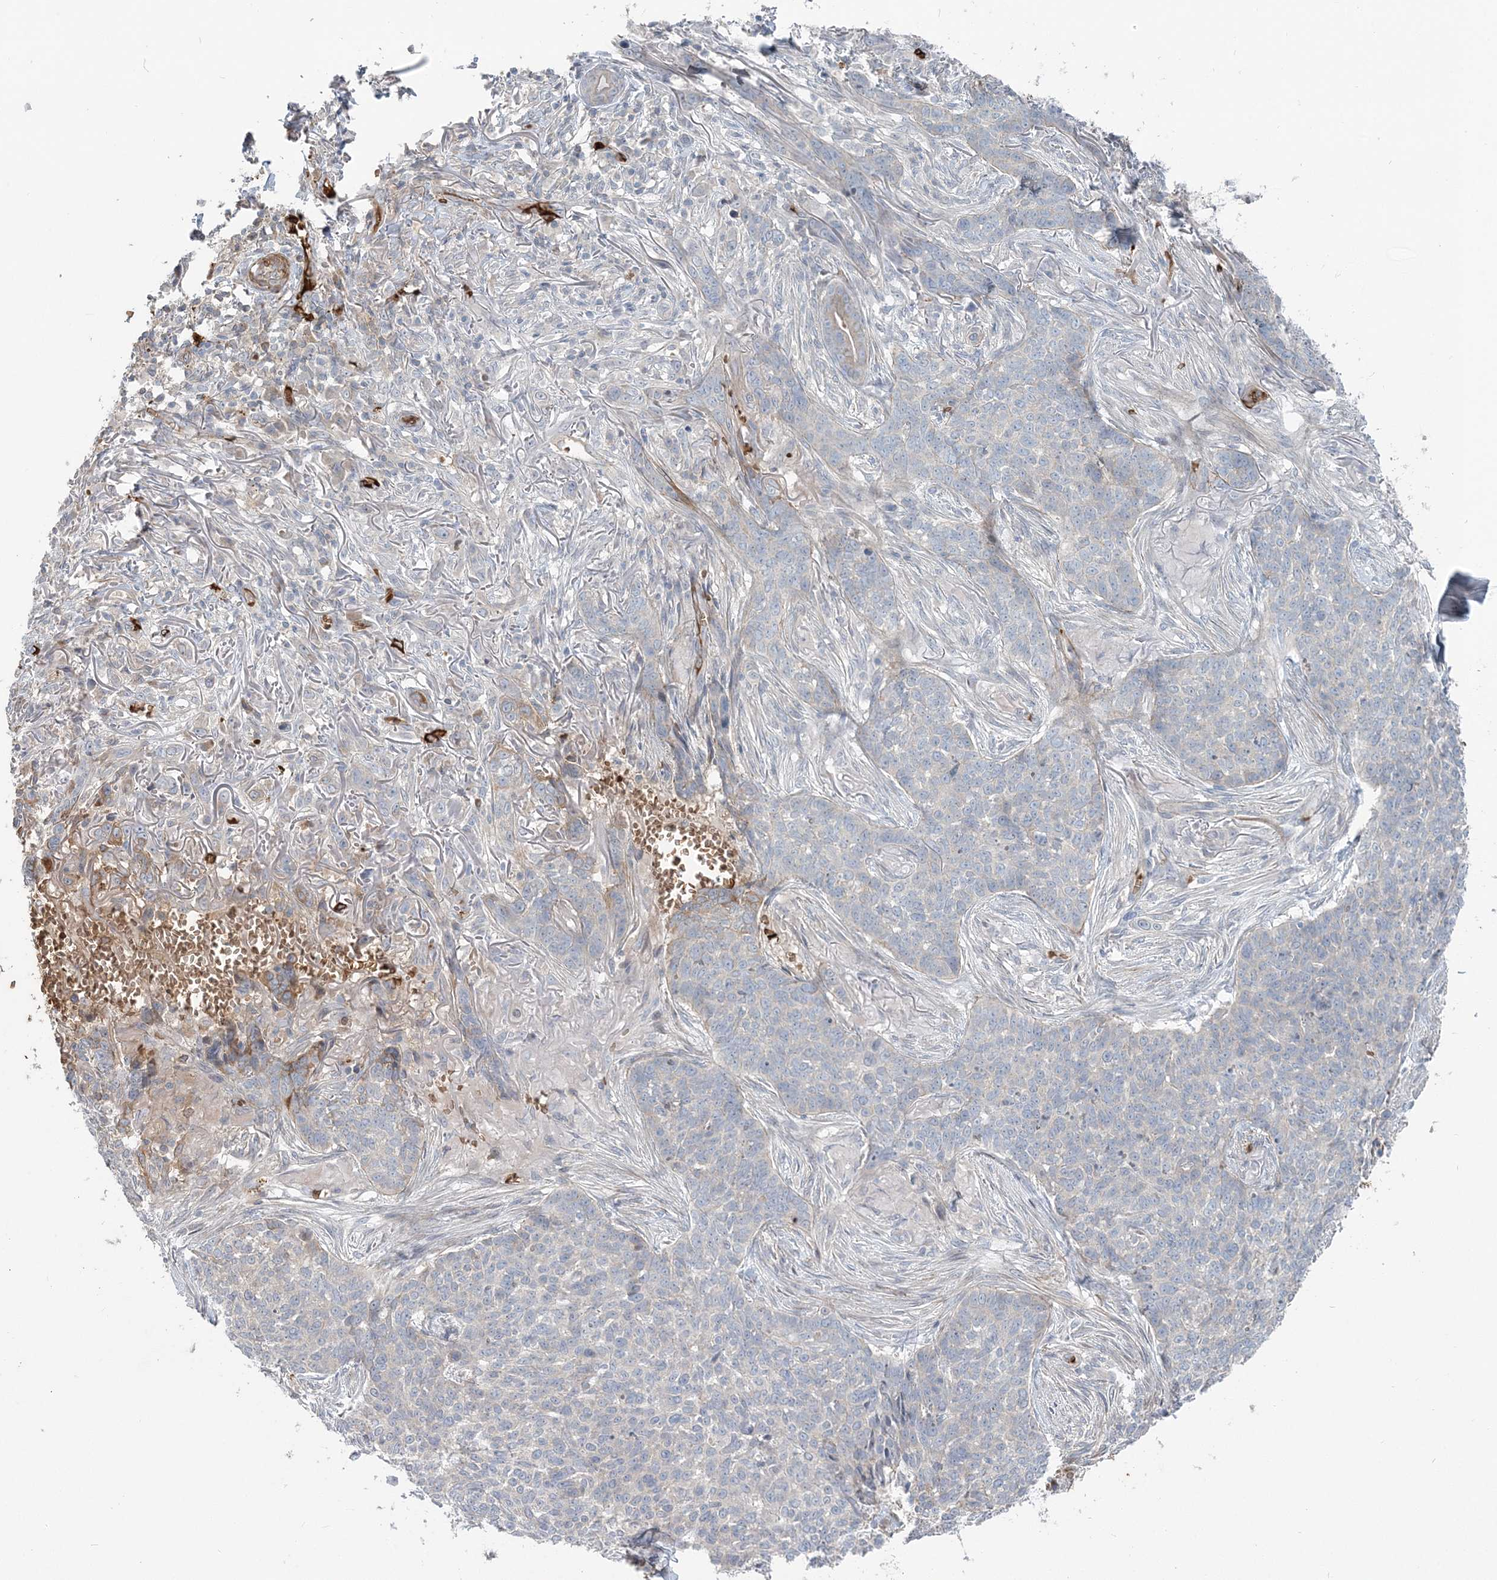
{"staining": {"intensity": "negative", "quantity": "none", "location": "none"}, "tissue": "skin cancer", "cell_type": "Tumor cells", "image_type": "cancer", "snomed": [{"axis": "morphology", "description": "Basal cell carcinoma"}, {"axis": "topography", "description": "Skin"}], "caption": "An IHC image of skin cancer (basal cell carcinoma) is shown. There is no staining in tumor cells of skin cancer (basal cell carcinoma).", "gene": "SERINC1", "patient": {"sex": "male", "age": 85}}